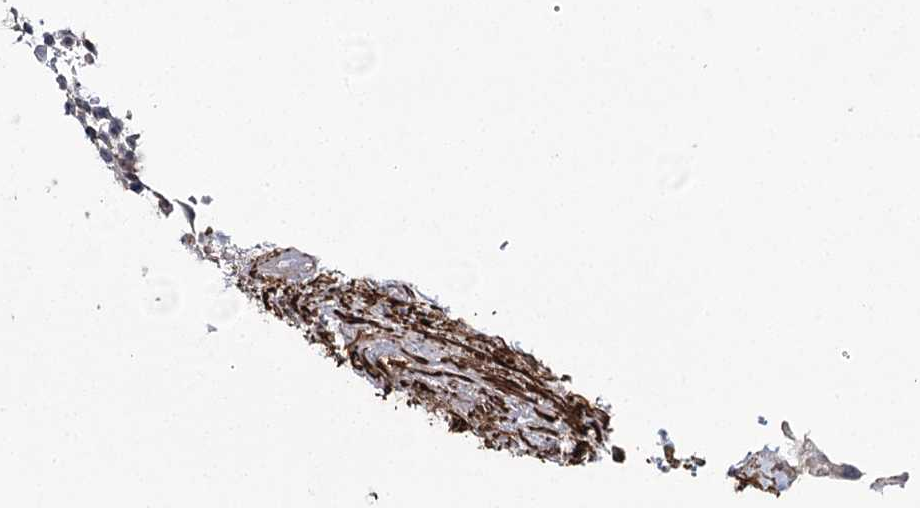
{"staining": {"intensity": "negative", "quantity": "none", "location": "none"}, "tissue": "urothelial cancer", "cell_type": "Tumor cells", "image_type": "cancer", "snomed": [{"axis": "morphology", "description": "Urothelial carcinoma, High grade"}, {"axis": "topography", "description": "Urinary bladder"}], "caption": "Tumor cells are negative for brown protein staining in high-grade urothelial carcinoma.", "gene": "CWF19L1", "patient": {"sex": "female", "age": 63}}